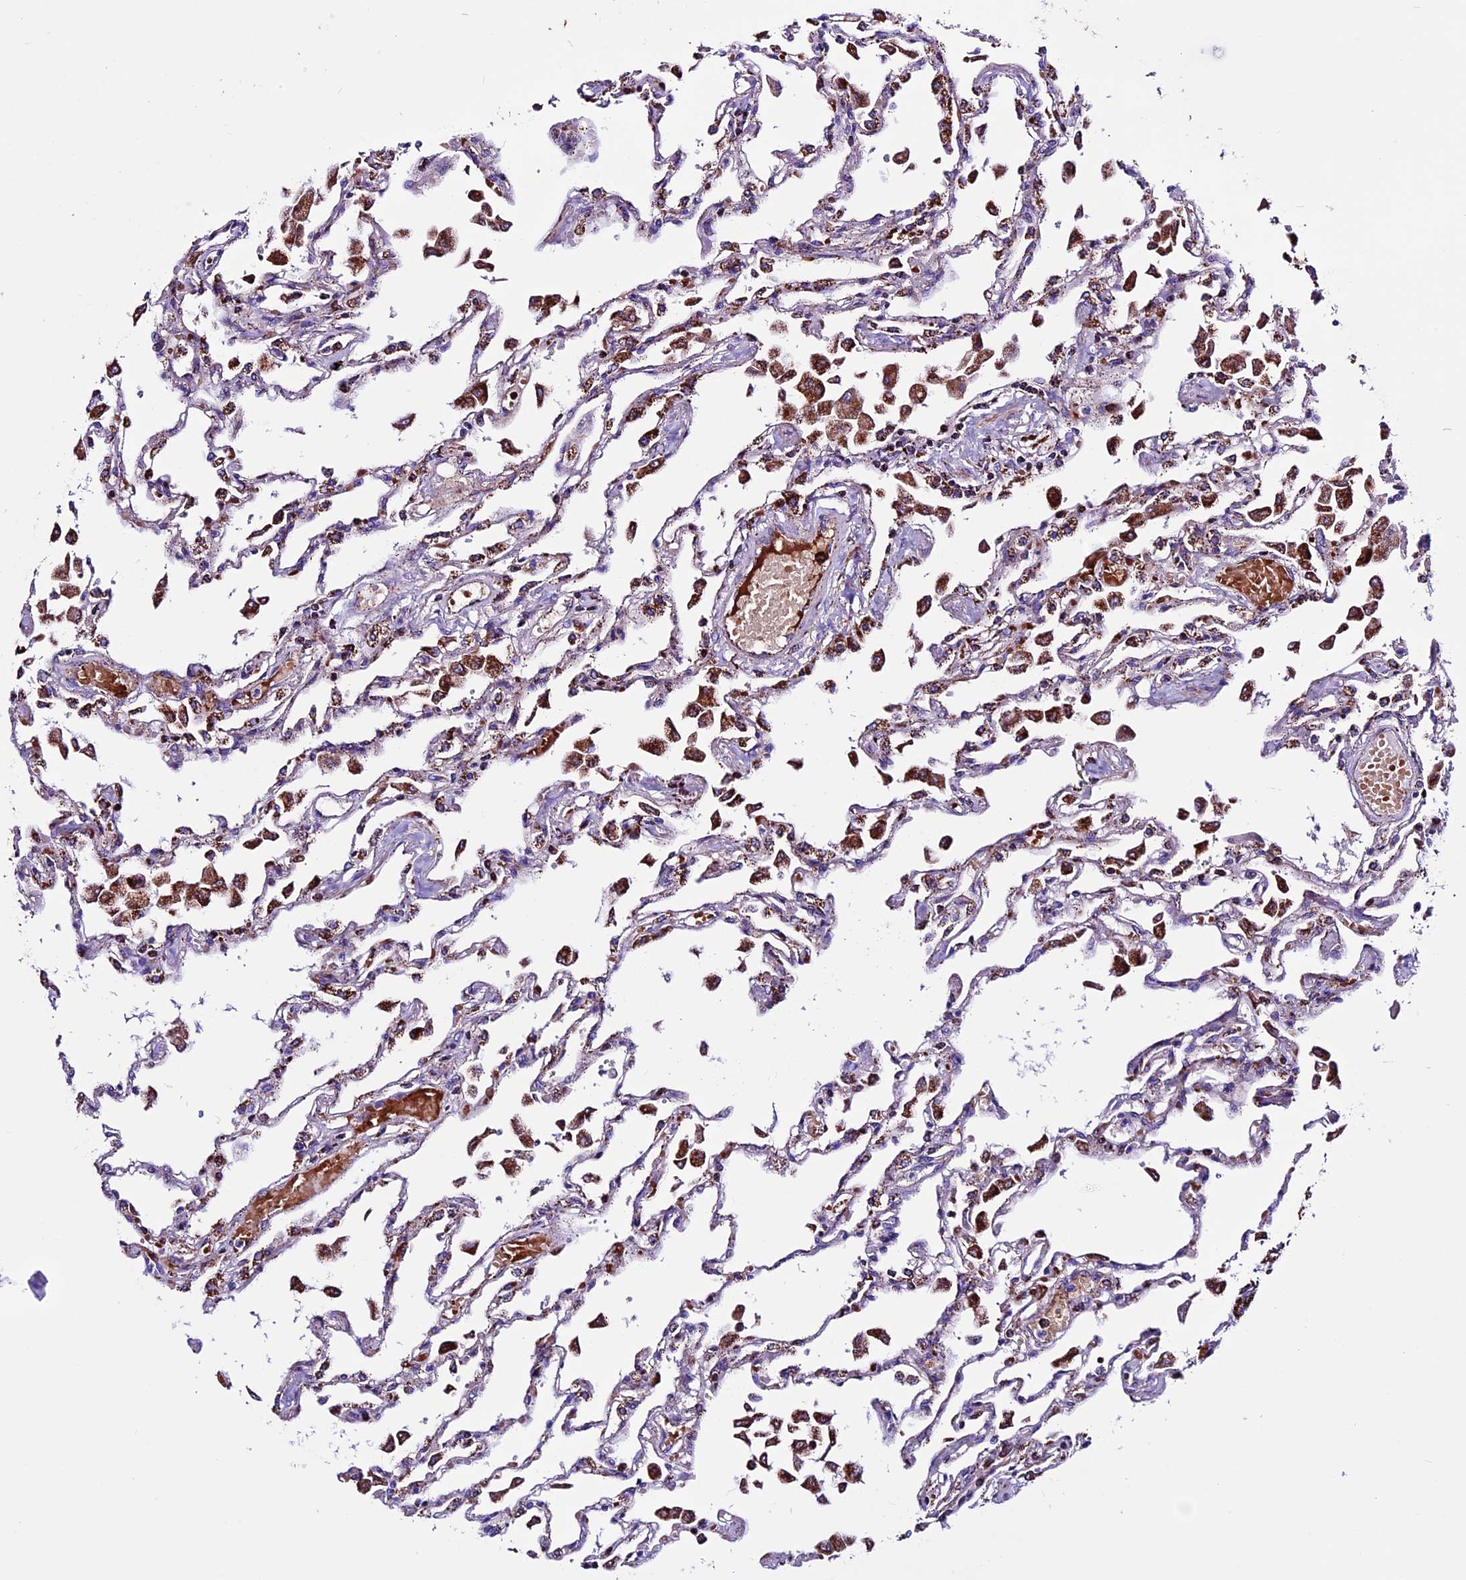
{"staining": {"intensity": "negative", "quantity": "none", "location": "none"}, "tissue": "lung", "cell_type": "Alveolar cells", "image_type": "normal", "snomed": [{"axis": "morphology", "description": "Normal tissue, NOS"}, {"axis": "topography", "description": "Bronchus"}, {"axis": "topography", "description": "Lung"}], "caption": "There is no significant positivity in alveolar cells of lung. Nuclei are stained in blue.", "gene": "CX3CL1", "patient": {"sex": "female", "age": 49}}